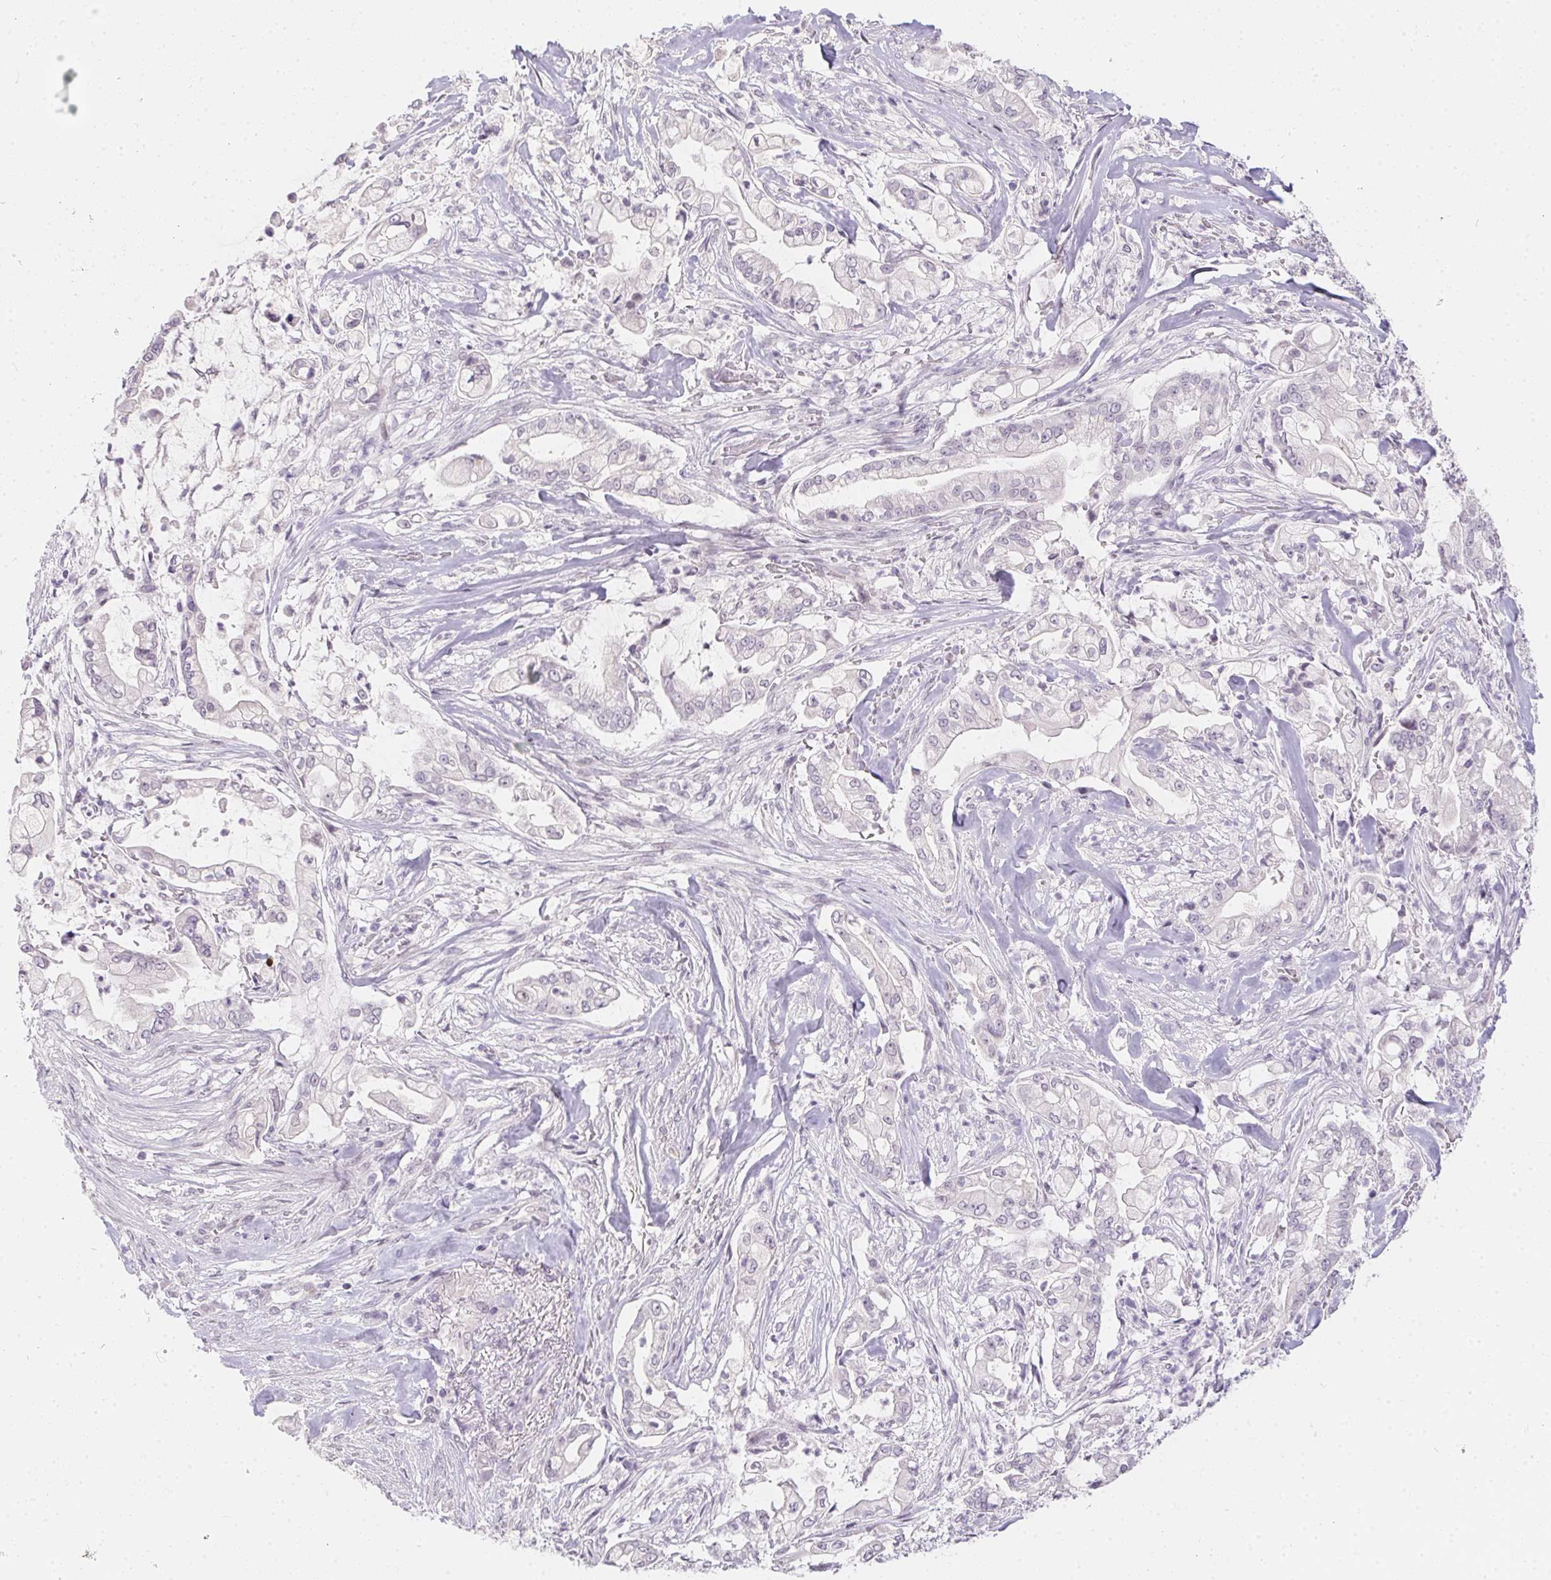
{"staining": {"intensity": "negative", "quantity": "none", "location": "none"}, "tissue": "pancreatic cancer", "cell_type": "Tumor cells", "image_type": "cancer", "snomed": [{"axis": "morphology", "description": "Adenocarcinoma, NOS"}, {"axis": "topography", "description": "Pancreas"}], "caption": "Immunohistochemical staining of human pancreatic cancer reveals no significant positivity in tumor cells.", "gene": "MORC1", "patient": {"sex": "female", "age": 69}}